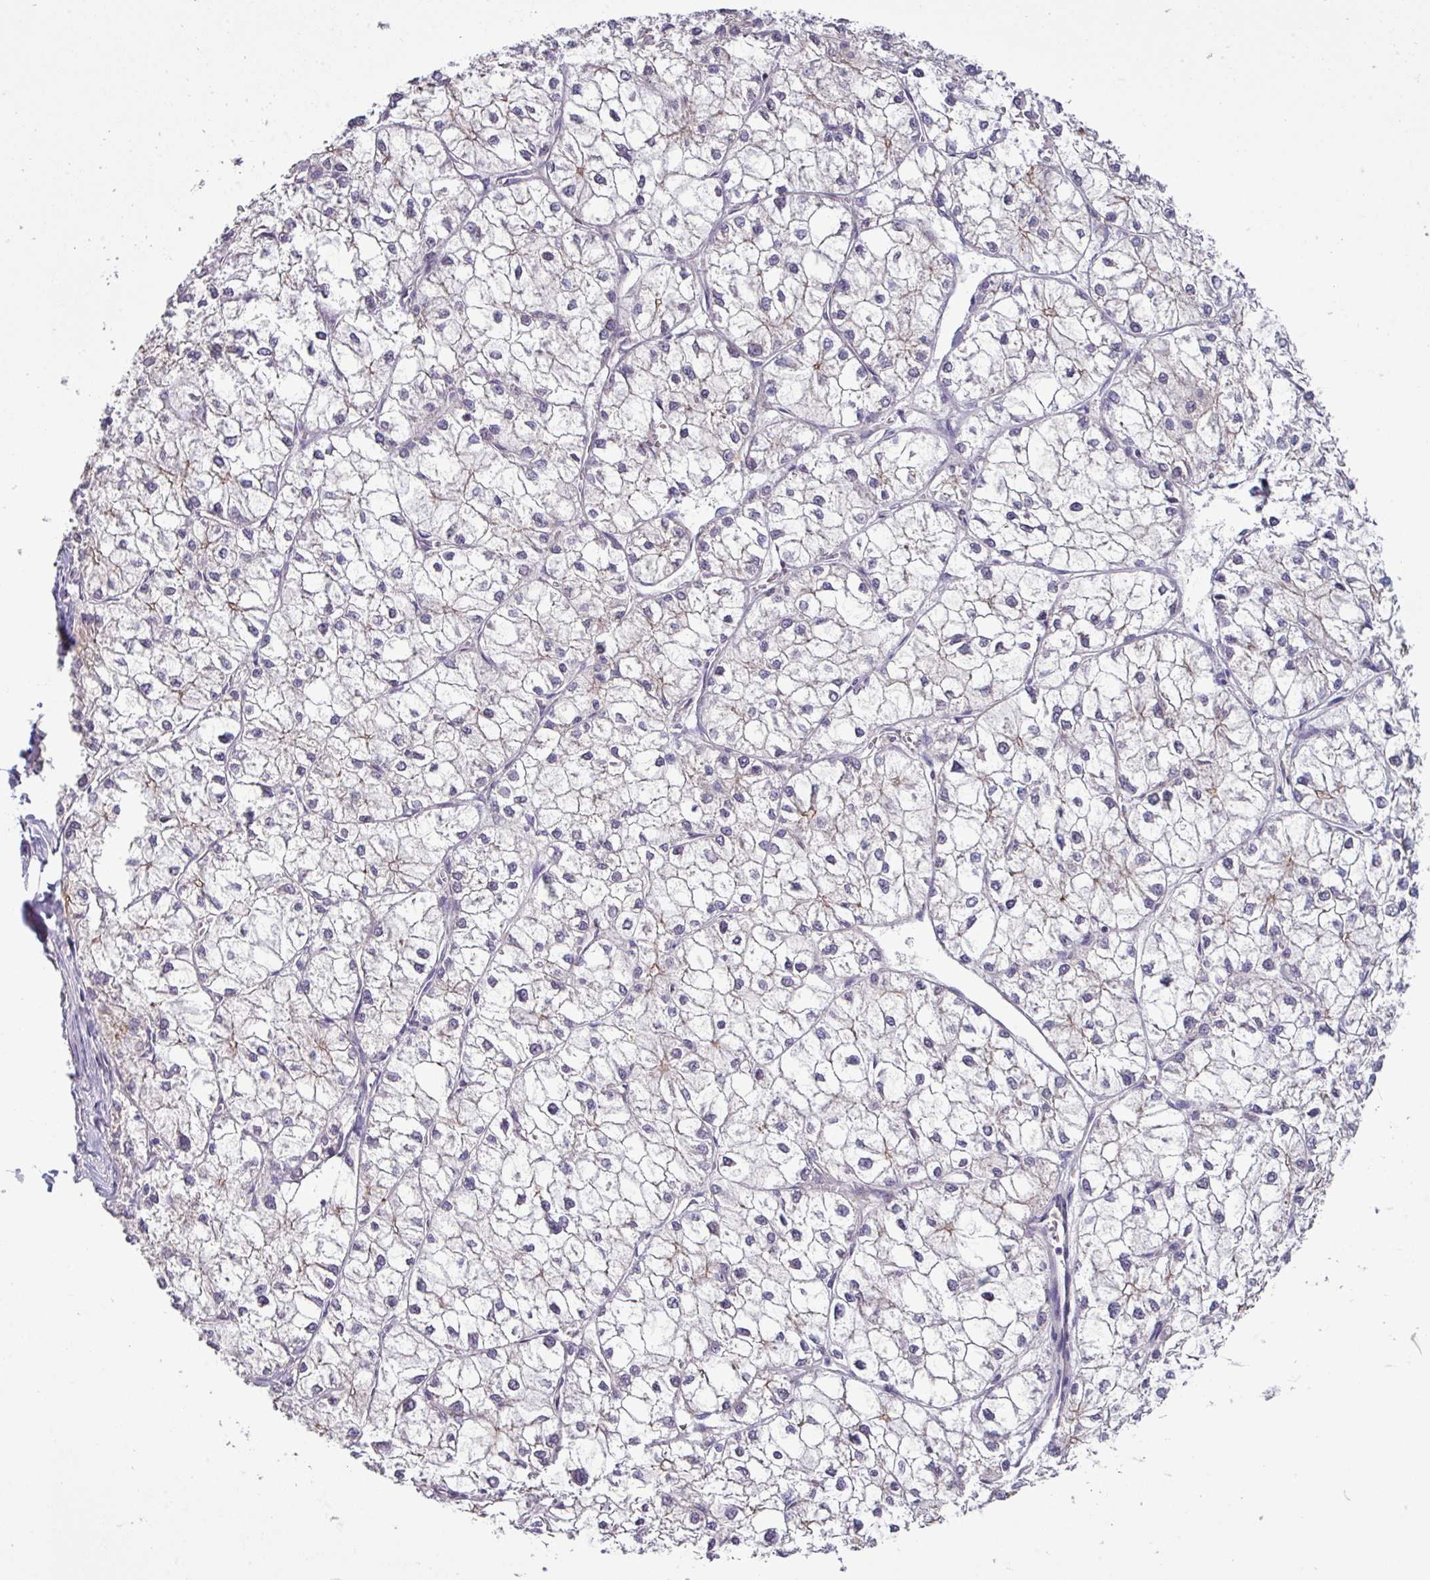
{"staining": {"intensity": "negative", "quantity": "none", "location": "none"}, "tissue": "liver cancer", "cell_type": "Tumor cells", "image_type": "cancer", "snomed": [{"axis": "morphology", "description": "Carcinoma, Hepatocellular, NOS"}, {"axis": "topography", "description": "Liver"}], "caption": "A photomicrograph of human liver cancer (hepatocellular carcinoma) is negative for staining in tumor cells.", "gene": "TMEM62", "patient": {"sex": "female", "age": 43}}